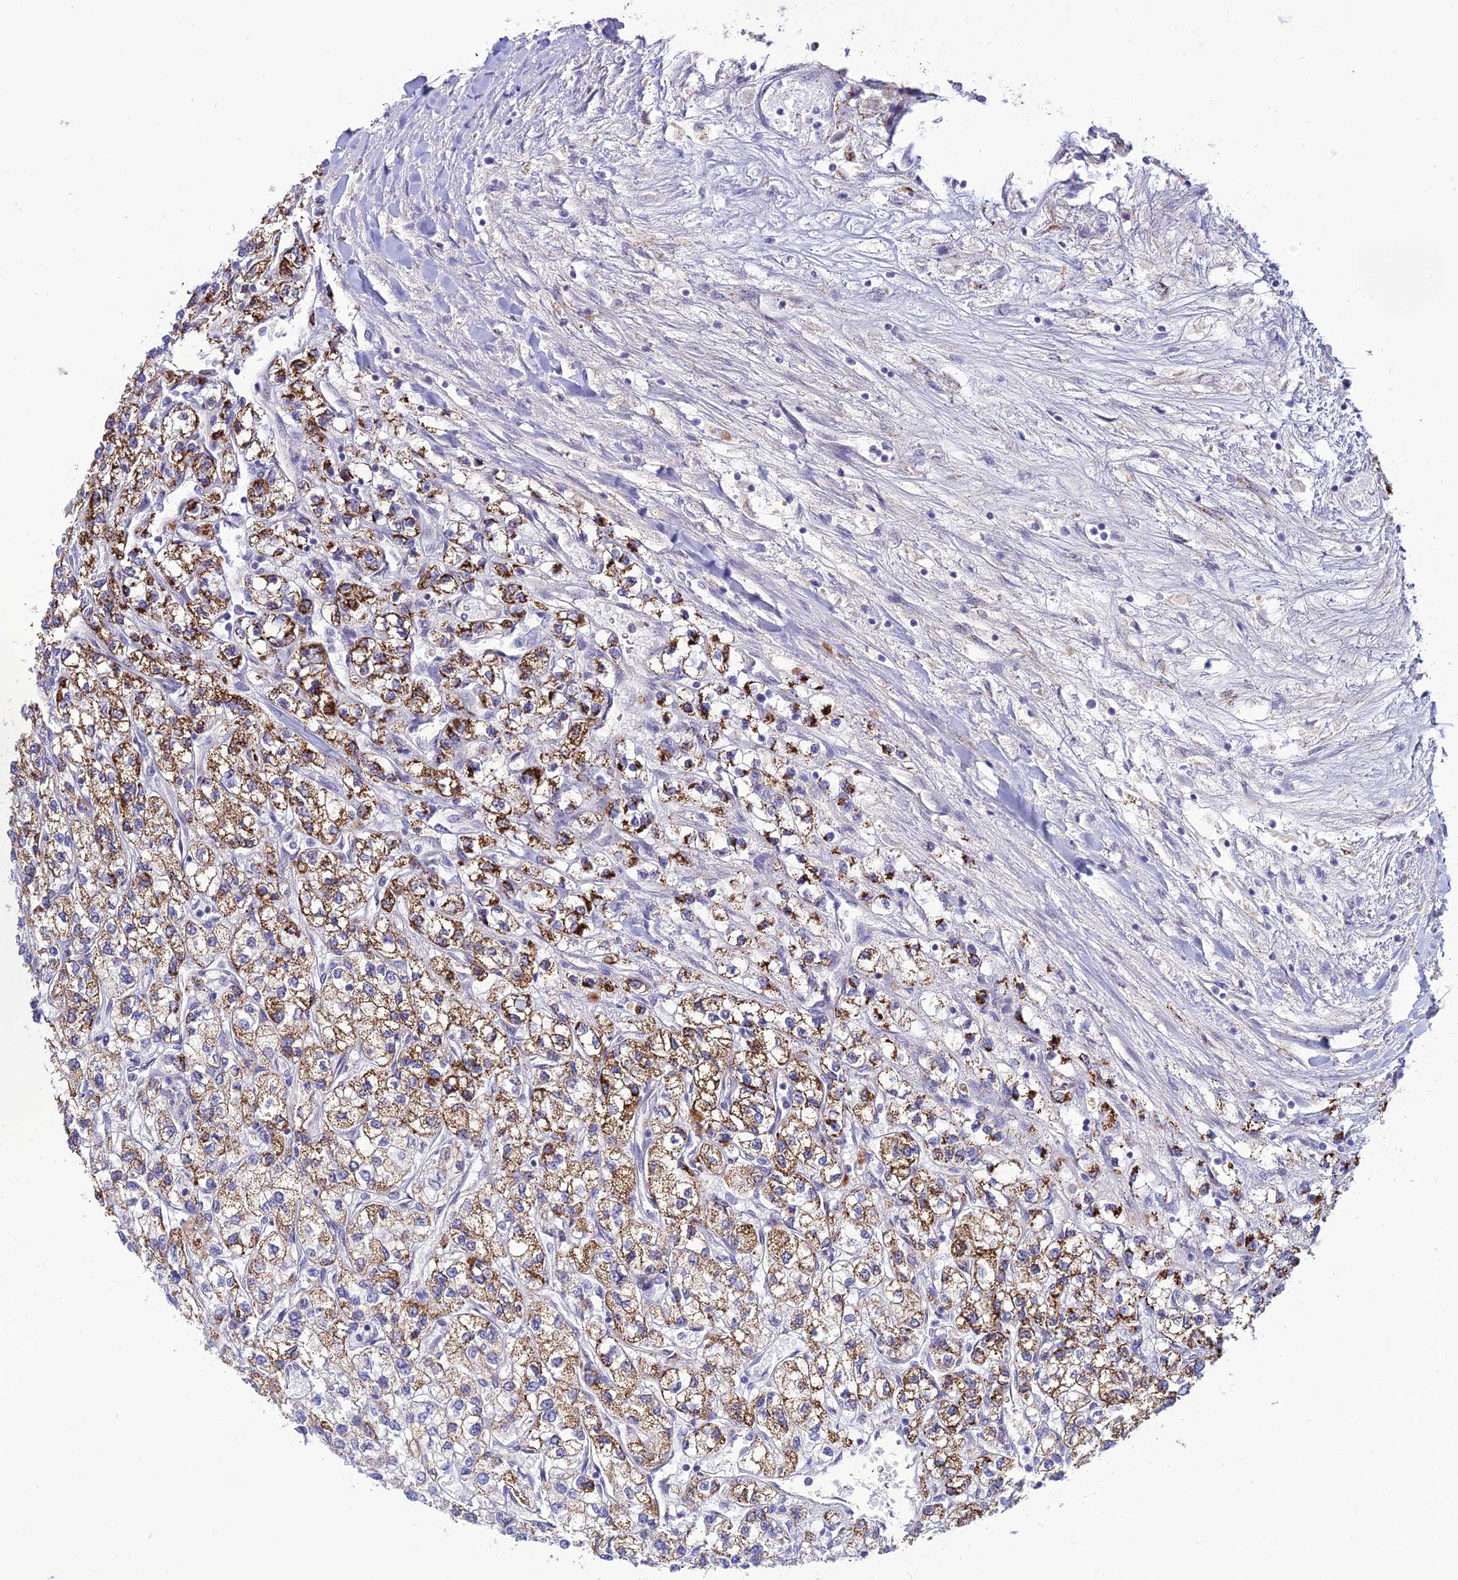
{"staining": {"intensity": "strong", "quantity": "<25%", "location": "cytoplasmic/membranous"}, "tissue": "renal cancer", "cell_type": "Tumor cells", "image_type": "cancer", "snomed": [{"axis": "morphology", "description": "Adenocarcinoma, NOS"}, {"axis": "topography", "description": "Kidney"}], "caption": "IHC photomicrograph of renal adenocarcinoma stained for a protein (brown), which shows medium levels of strong cytoplasmic/membranous expression in approximately <25% of tumor cells.", "gene": "C6orf163", "patient": {"sex": "male", "age": 80}}